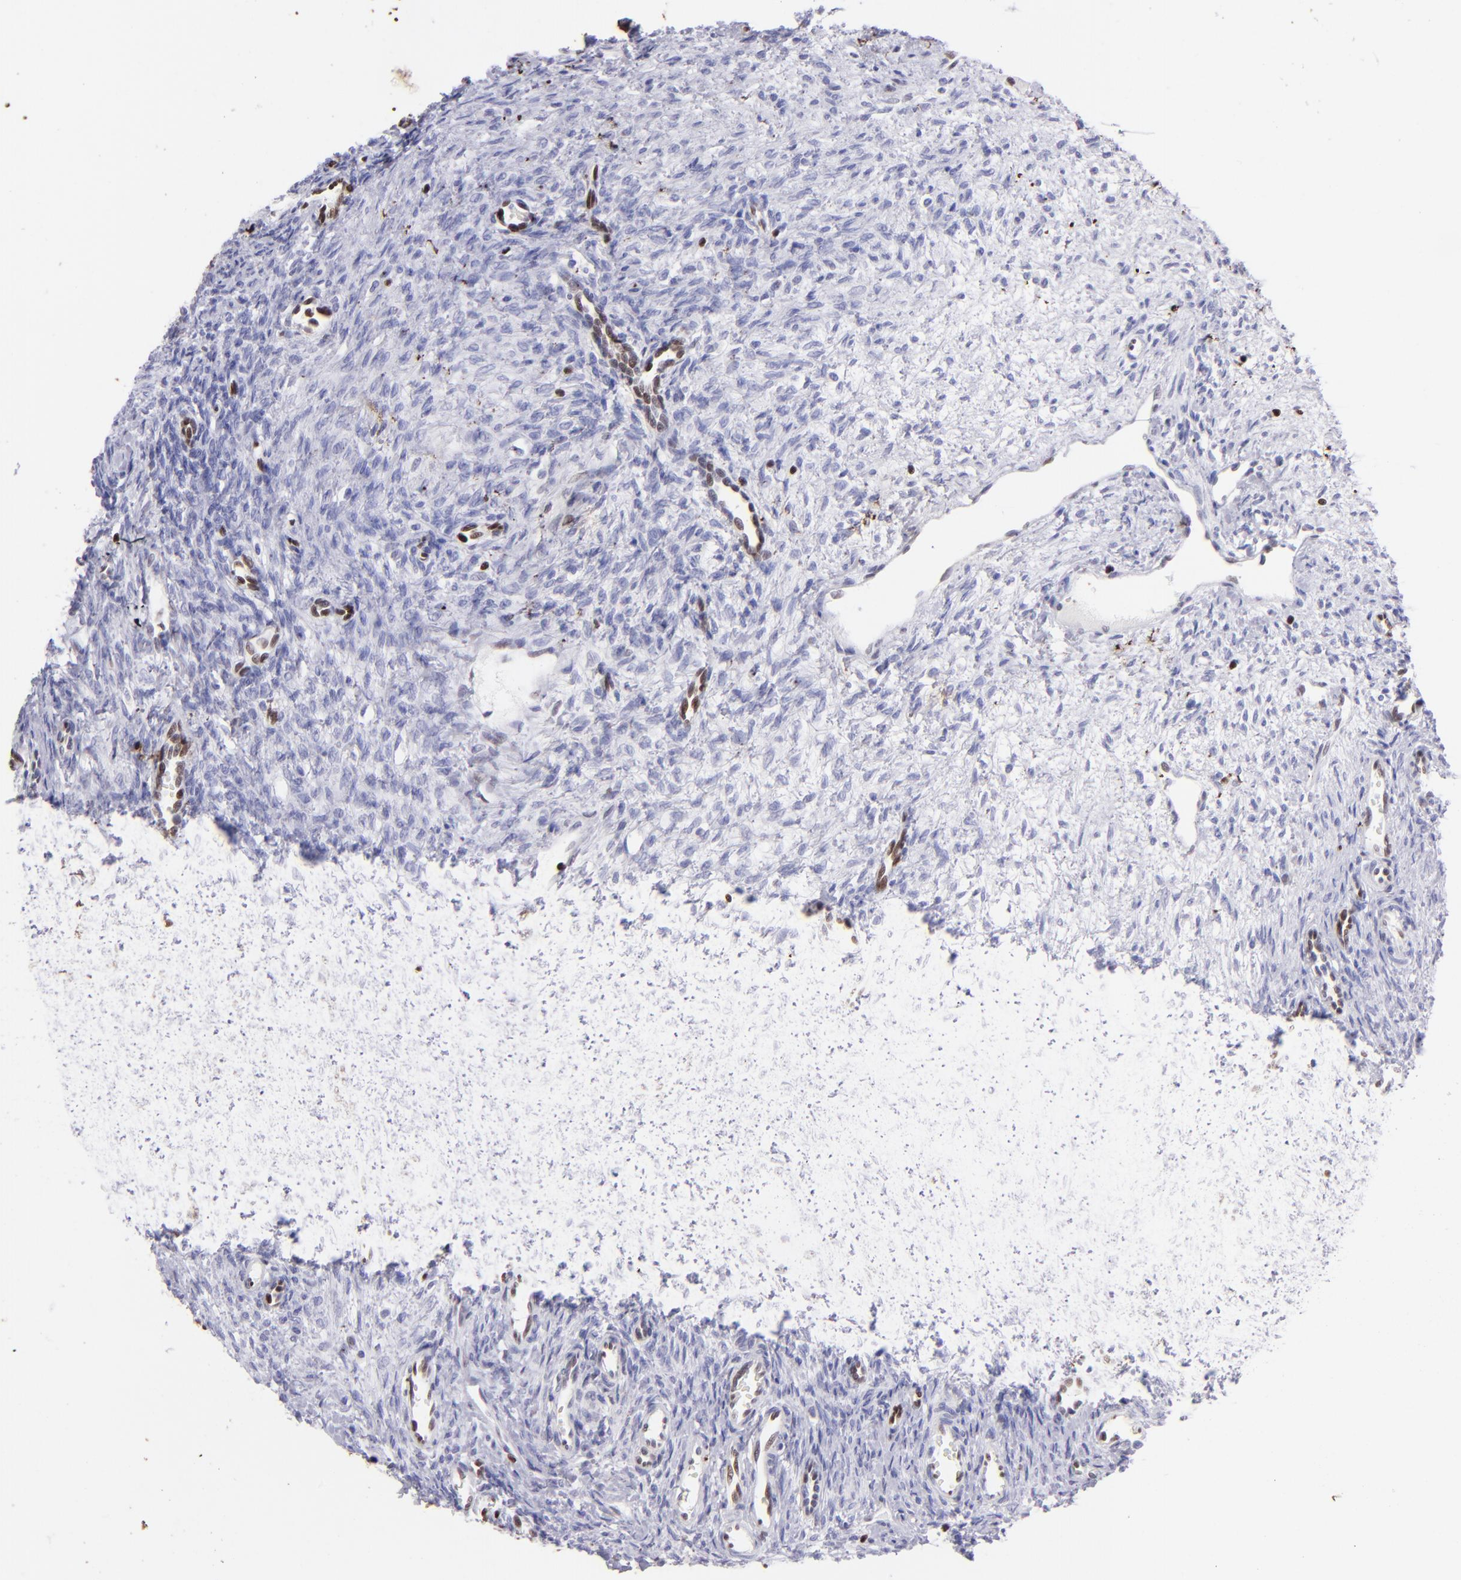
{"staining": {"intensity": "weak", "quantity": "<25%", "location": "nuclear"}, "tissue": "ovary", "cell_type": "Ovarian stroma cells", "image_type": "normal", "snomed": [{"axis": "morphology", "description": "Normal tissue, NOS"}, {"axis": "topography", "description": "Ovary"}], "caption": "Immunohistochemistry image of normal ovary: ovary stained with DAB displays no significant protein staining in ovarian stroma cells.", "gene": "ETS1", "patient": {"sex": "female", "age": 33}}